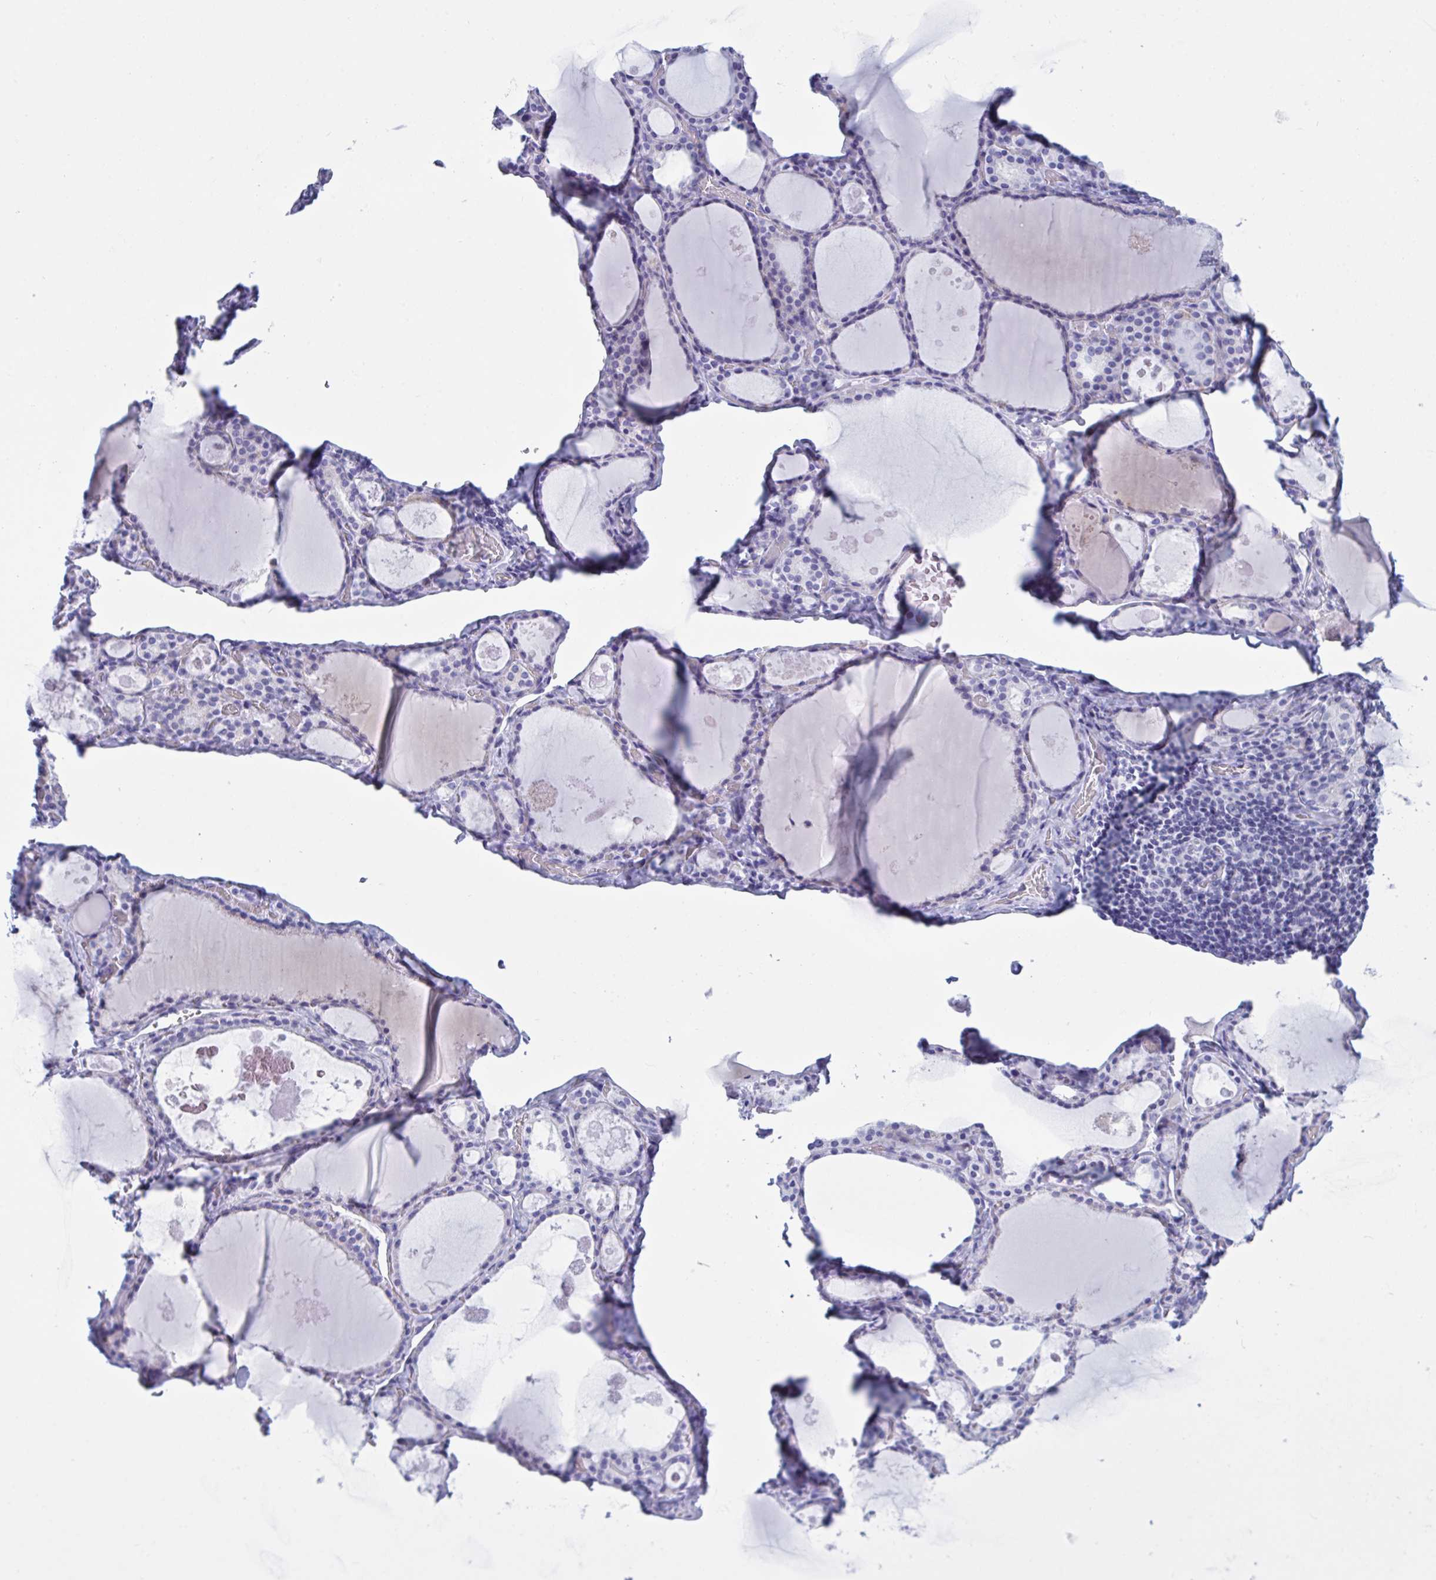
{"staining": {"intensity": "negative", "quantity": "none", "location": "none"}, "tissue": "thyroid gland", "cell_type": "Glandular cells", "image_type": "normal", "snomed": [{"axis": "morphology", "description": "Normal tissue, NOS"}, {"axis": "topography", "description": "Thyroid gland"}], "caption": "High power microscopy photomicrograph of an immunohistochemistry (IHC) histopathology image of benign thyroid gland, revealing no significant expression in glandular cells.", "gene": "OXLD1", "patient": {"sex": "male", "age": 56}}